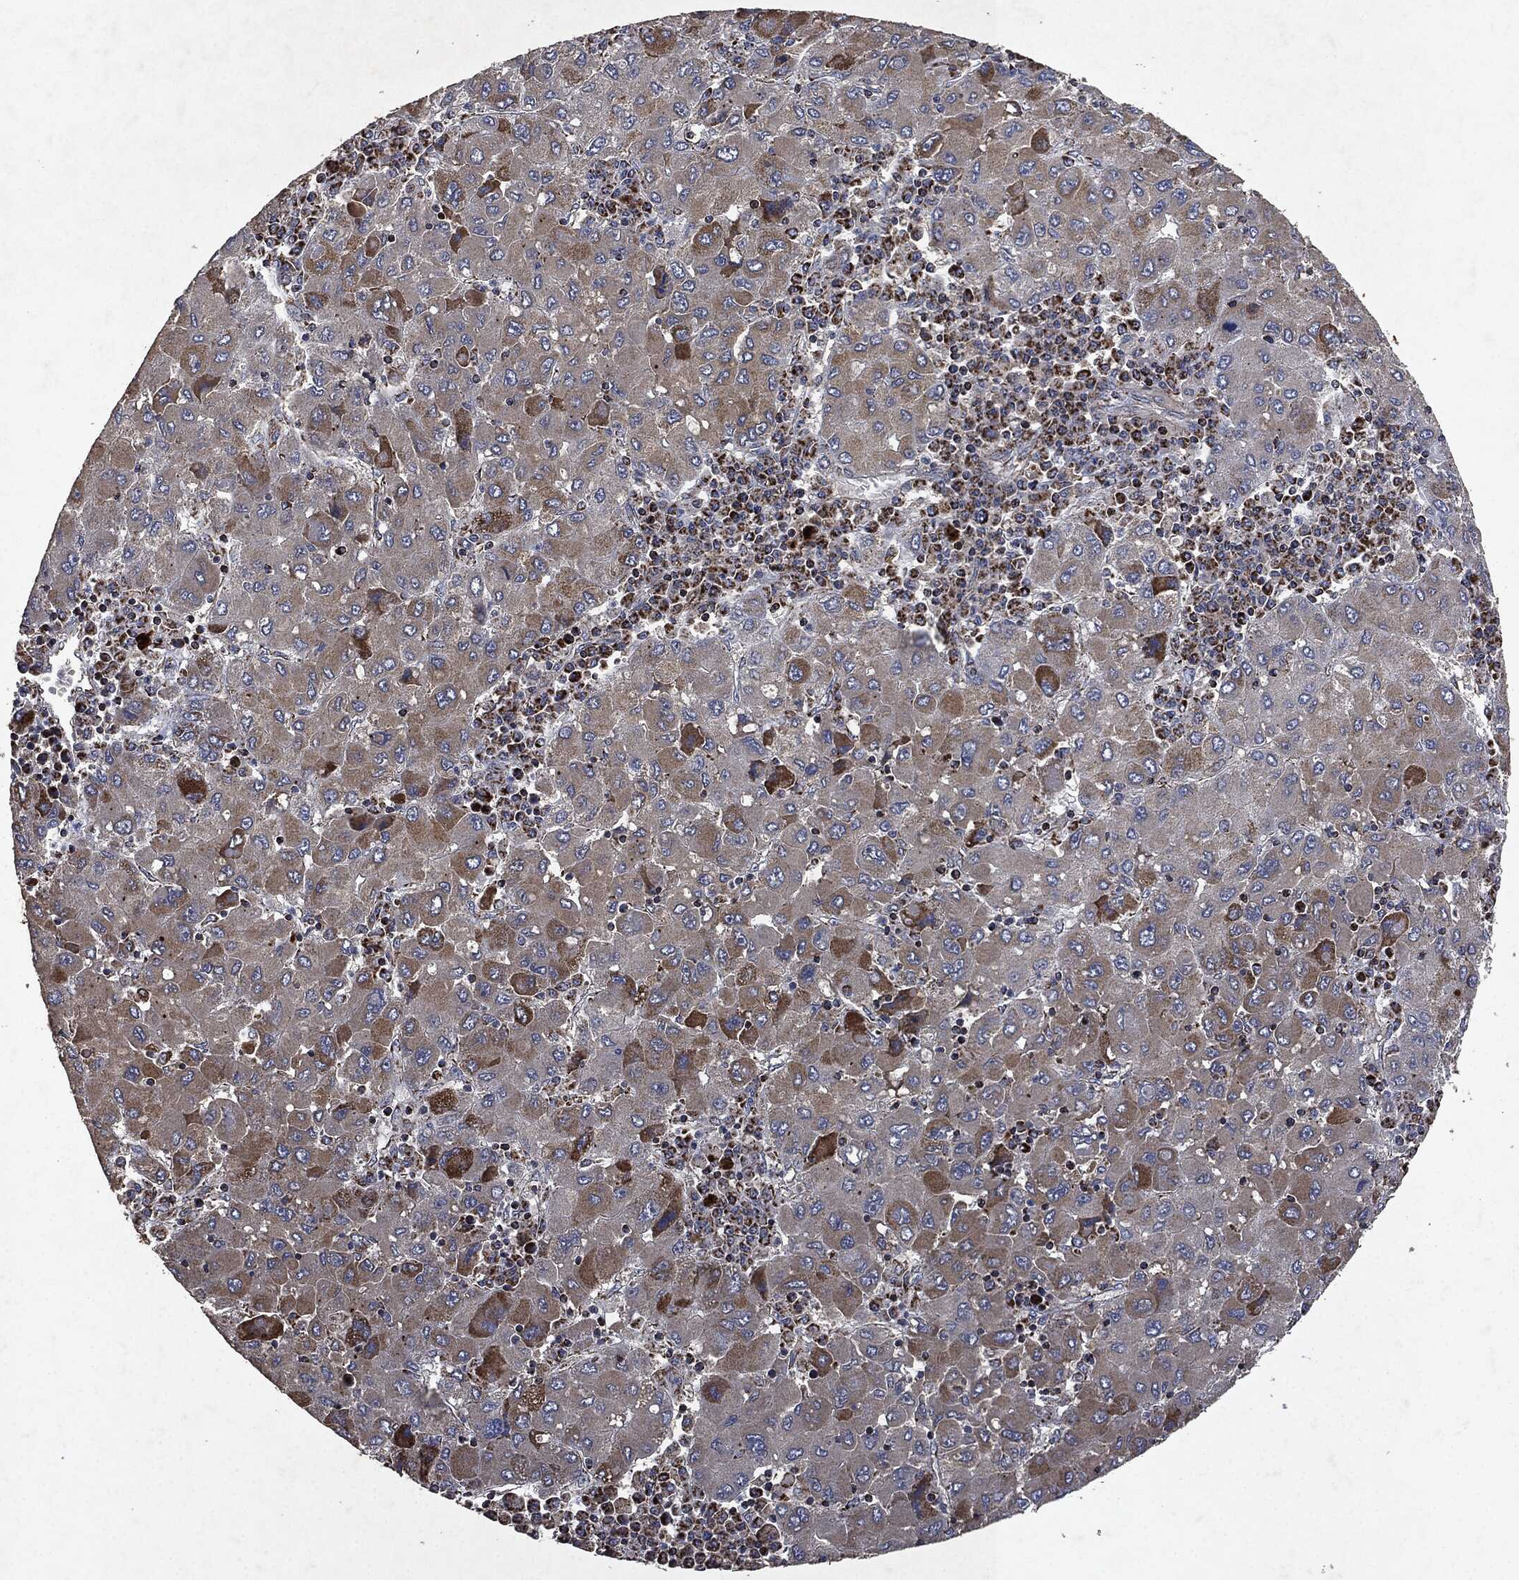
{"staining": {"intensity": "strong", "quantity": "<25%", "location": "cytoplasmic/membranous"}, "tissue": "liver cancer", "cell_type": "Tumor cells", "image_type": "cancer", "snomed": [{"axis": "morphology", "description": "Carcinoma, Hepatocellular, NOS"}, {"axis": "topography", "description": "Liver"}], "caption": "A high-resolution histopathology image shows immunohistochemistry staining of hepatocellular carcinoma (liver), which reveals strong cytoplasmic/membranous expression in approximately <25% of tumor cells.", "gene": "RYK", "patient": {"sex": "male", "age": 75}}